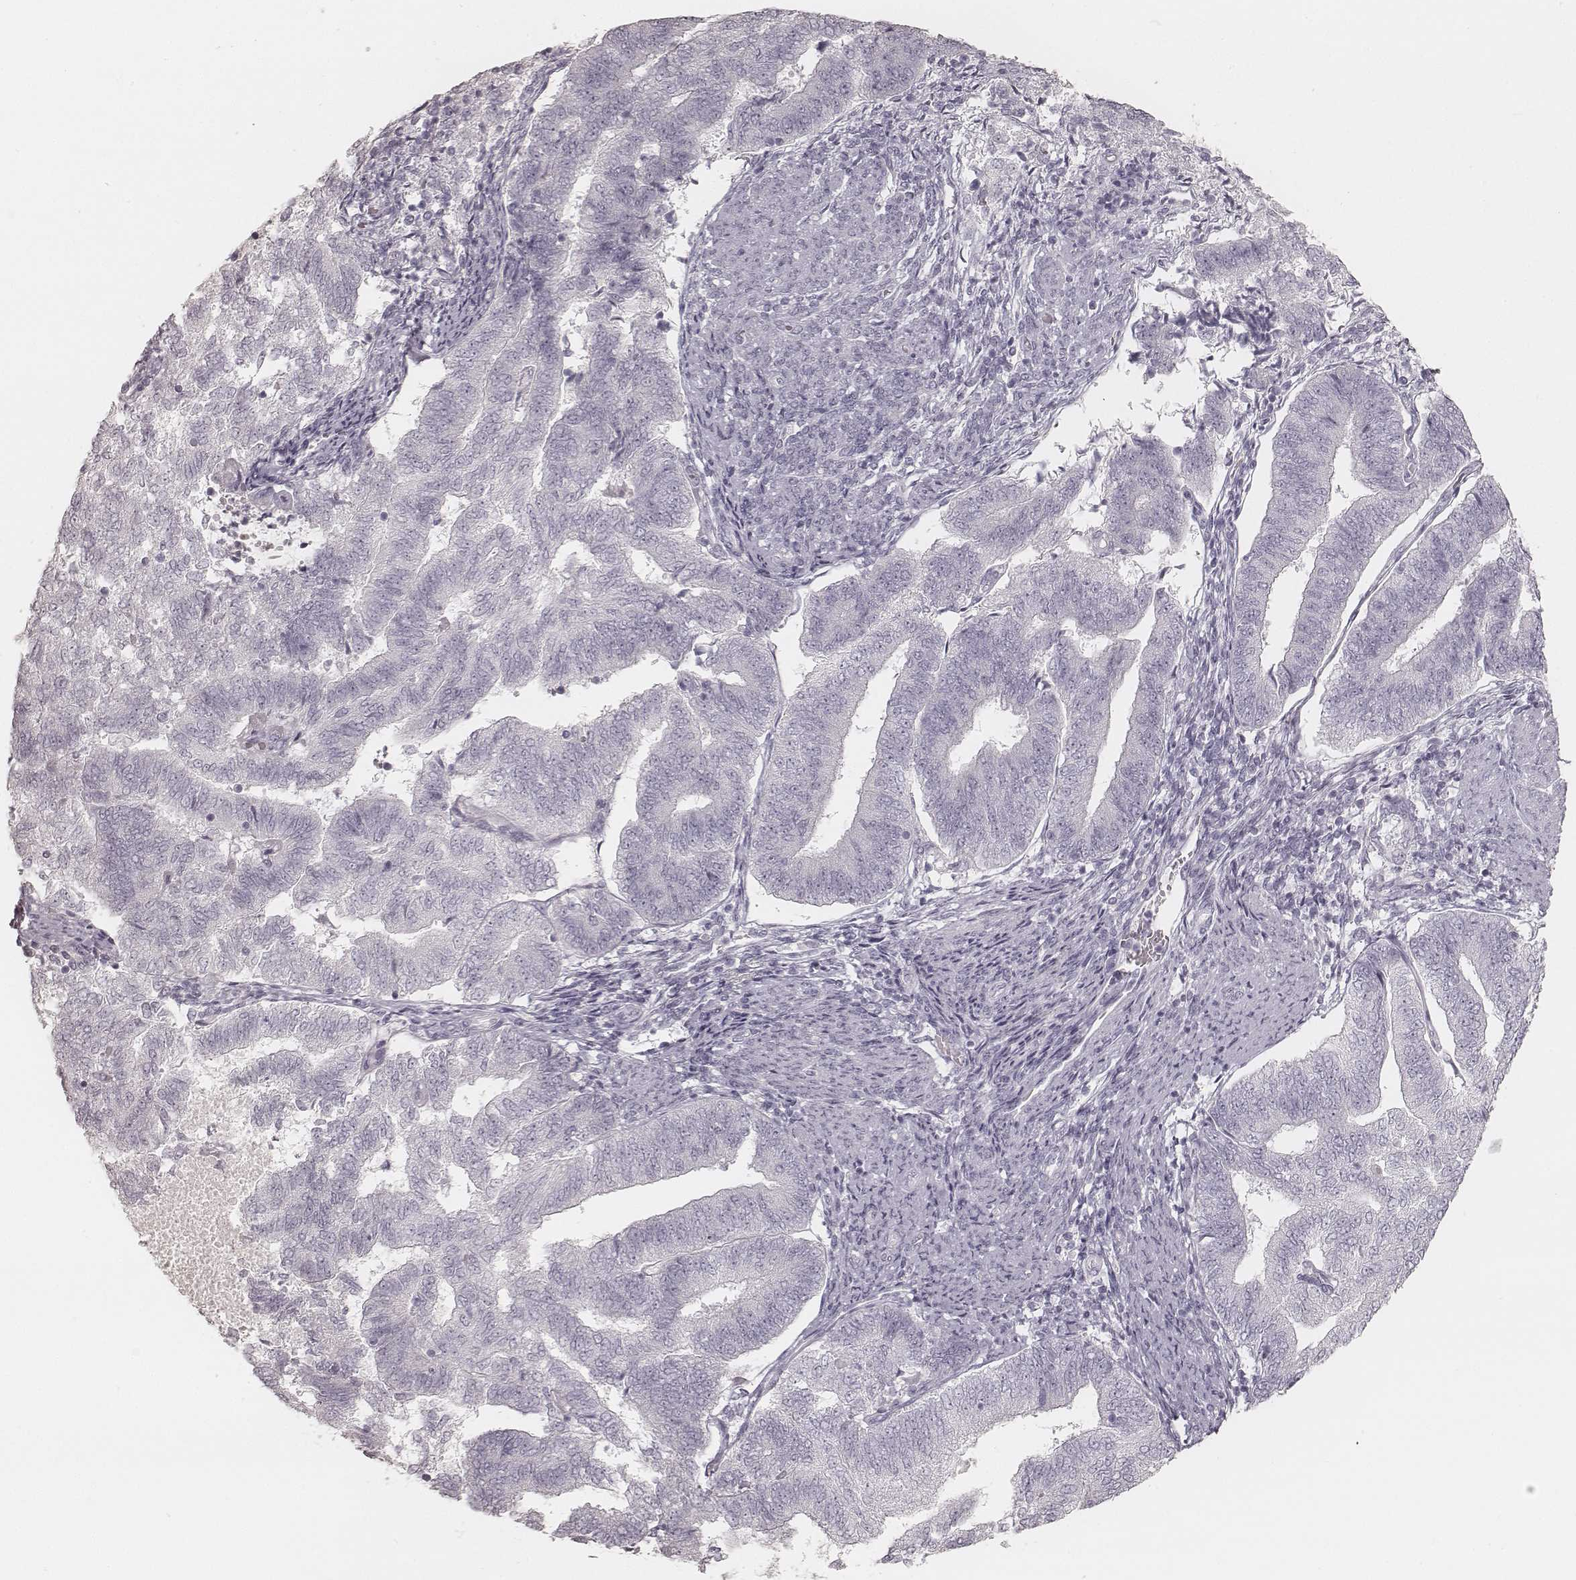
{"staining": {"intensity": "negative", "quantity": "none", "location": "none"}, "tissue": "endometrial cancer", "cell_type": "Tumor cells", "image_type": "cancer", "snomed": [{"axis": "morphology", "description": "Adenocarcinoma, NOS"}, {"axis": "topography", "description": "Endometrium"}], "caption": "There is no significant positivity in tumor cells of endometrial cancer (adenocarcinoma).", "gene": "KRT31", "patient": {"sex": "female", "age": 65}}